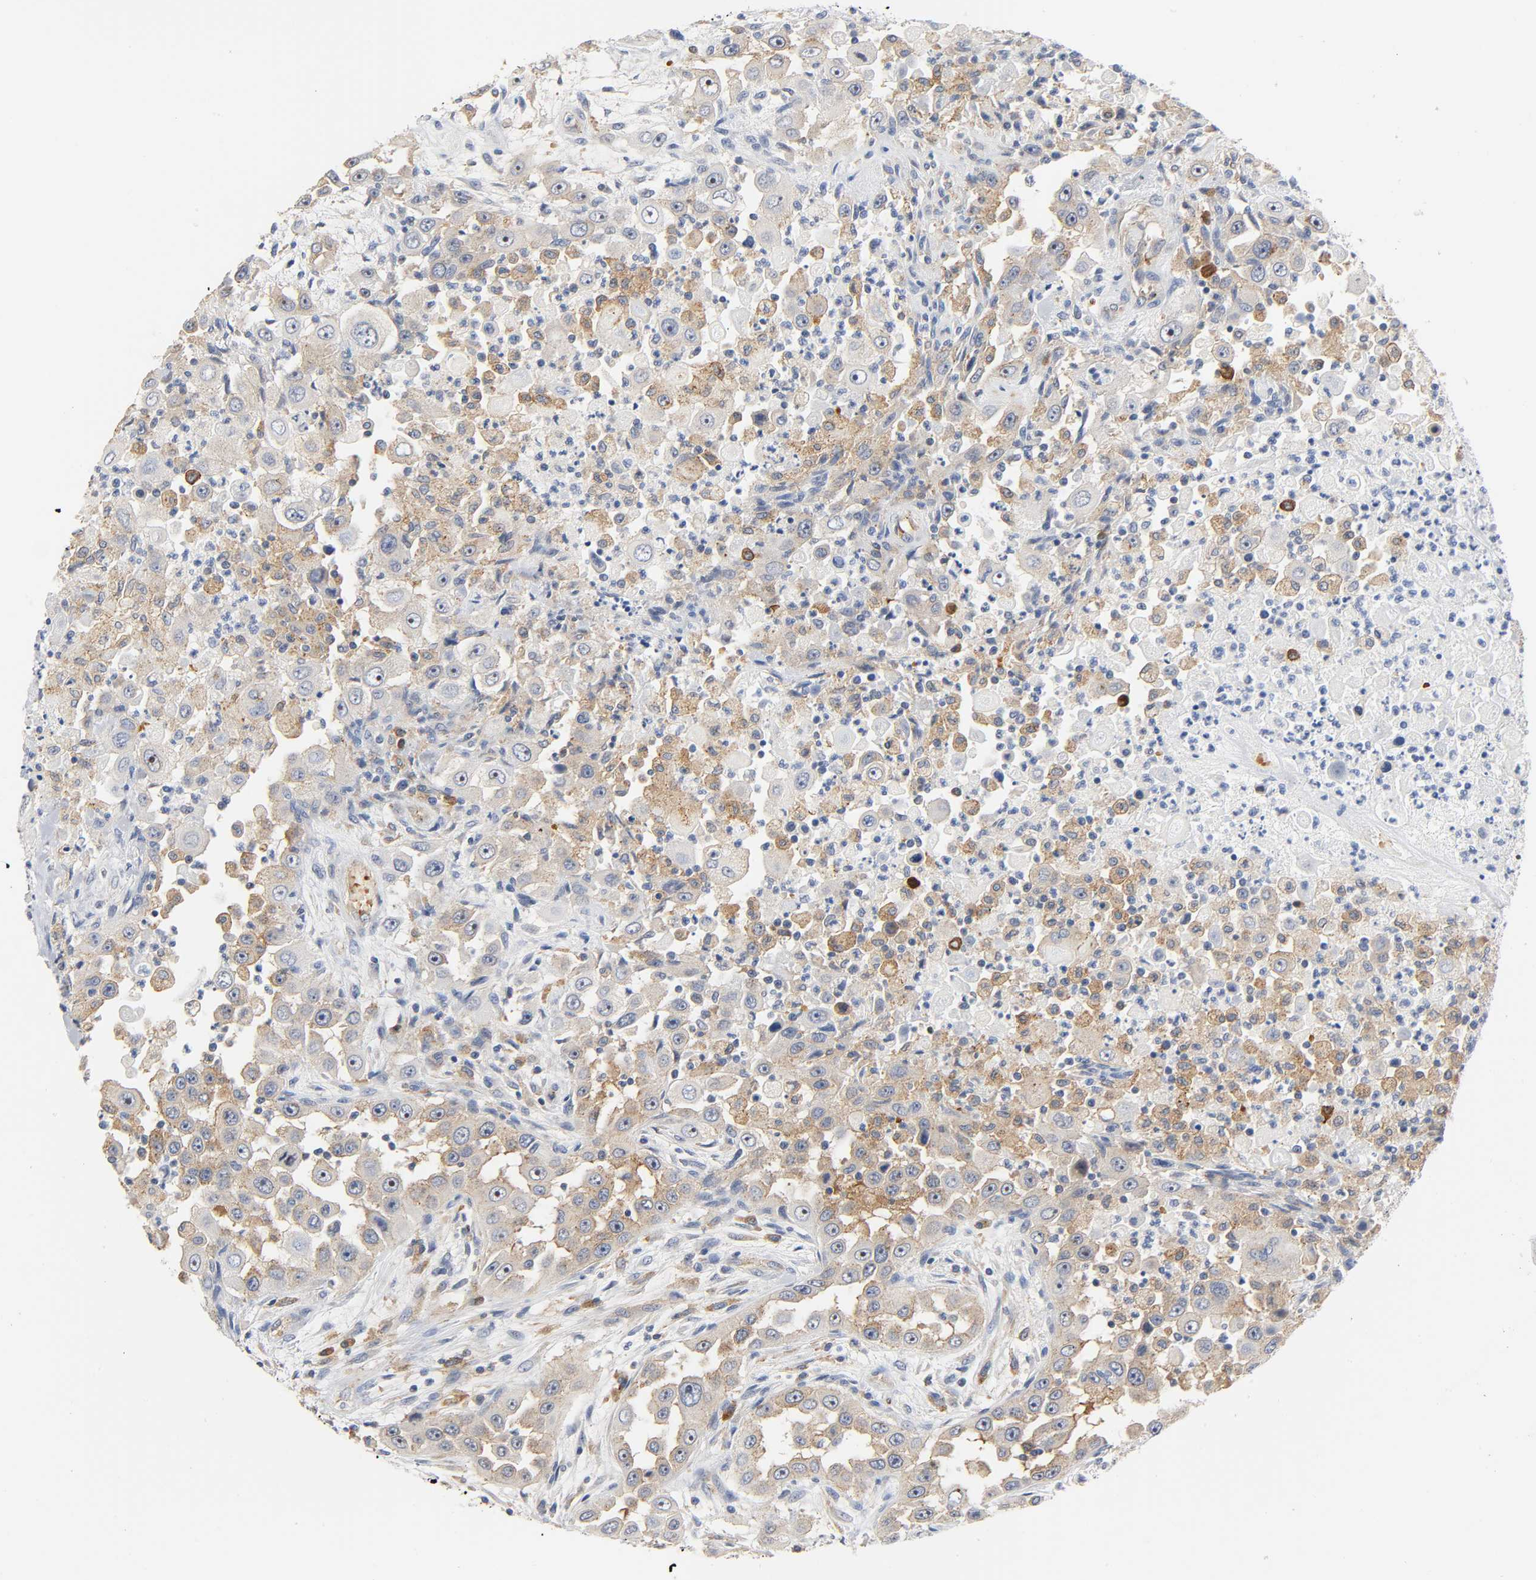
{"staining": {"intensity": "weak", "quantity": ">75%", "location": "cytoplasmic/membranous"}, "tissue": "head and neck cancer", "cell_type": "Tumor cells", "image_type": "cancer", "snomed": [{"axis": "morphology", "description": "Carcinoma, NOS"}, {"axis": "topography", "description": "Head-Neck"}], "caption": "Head and neck cancer (carcinoma) was stained to show a protein in brown. There is low levels of weak cytoplasmic/membranous staining in about >75% of tumor cells.", "gene": "CD2AP", "patient": {"sex": "male", "age": 87}}